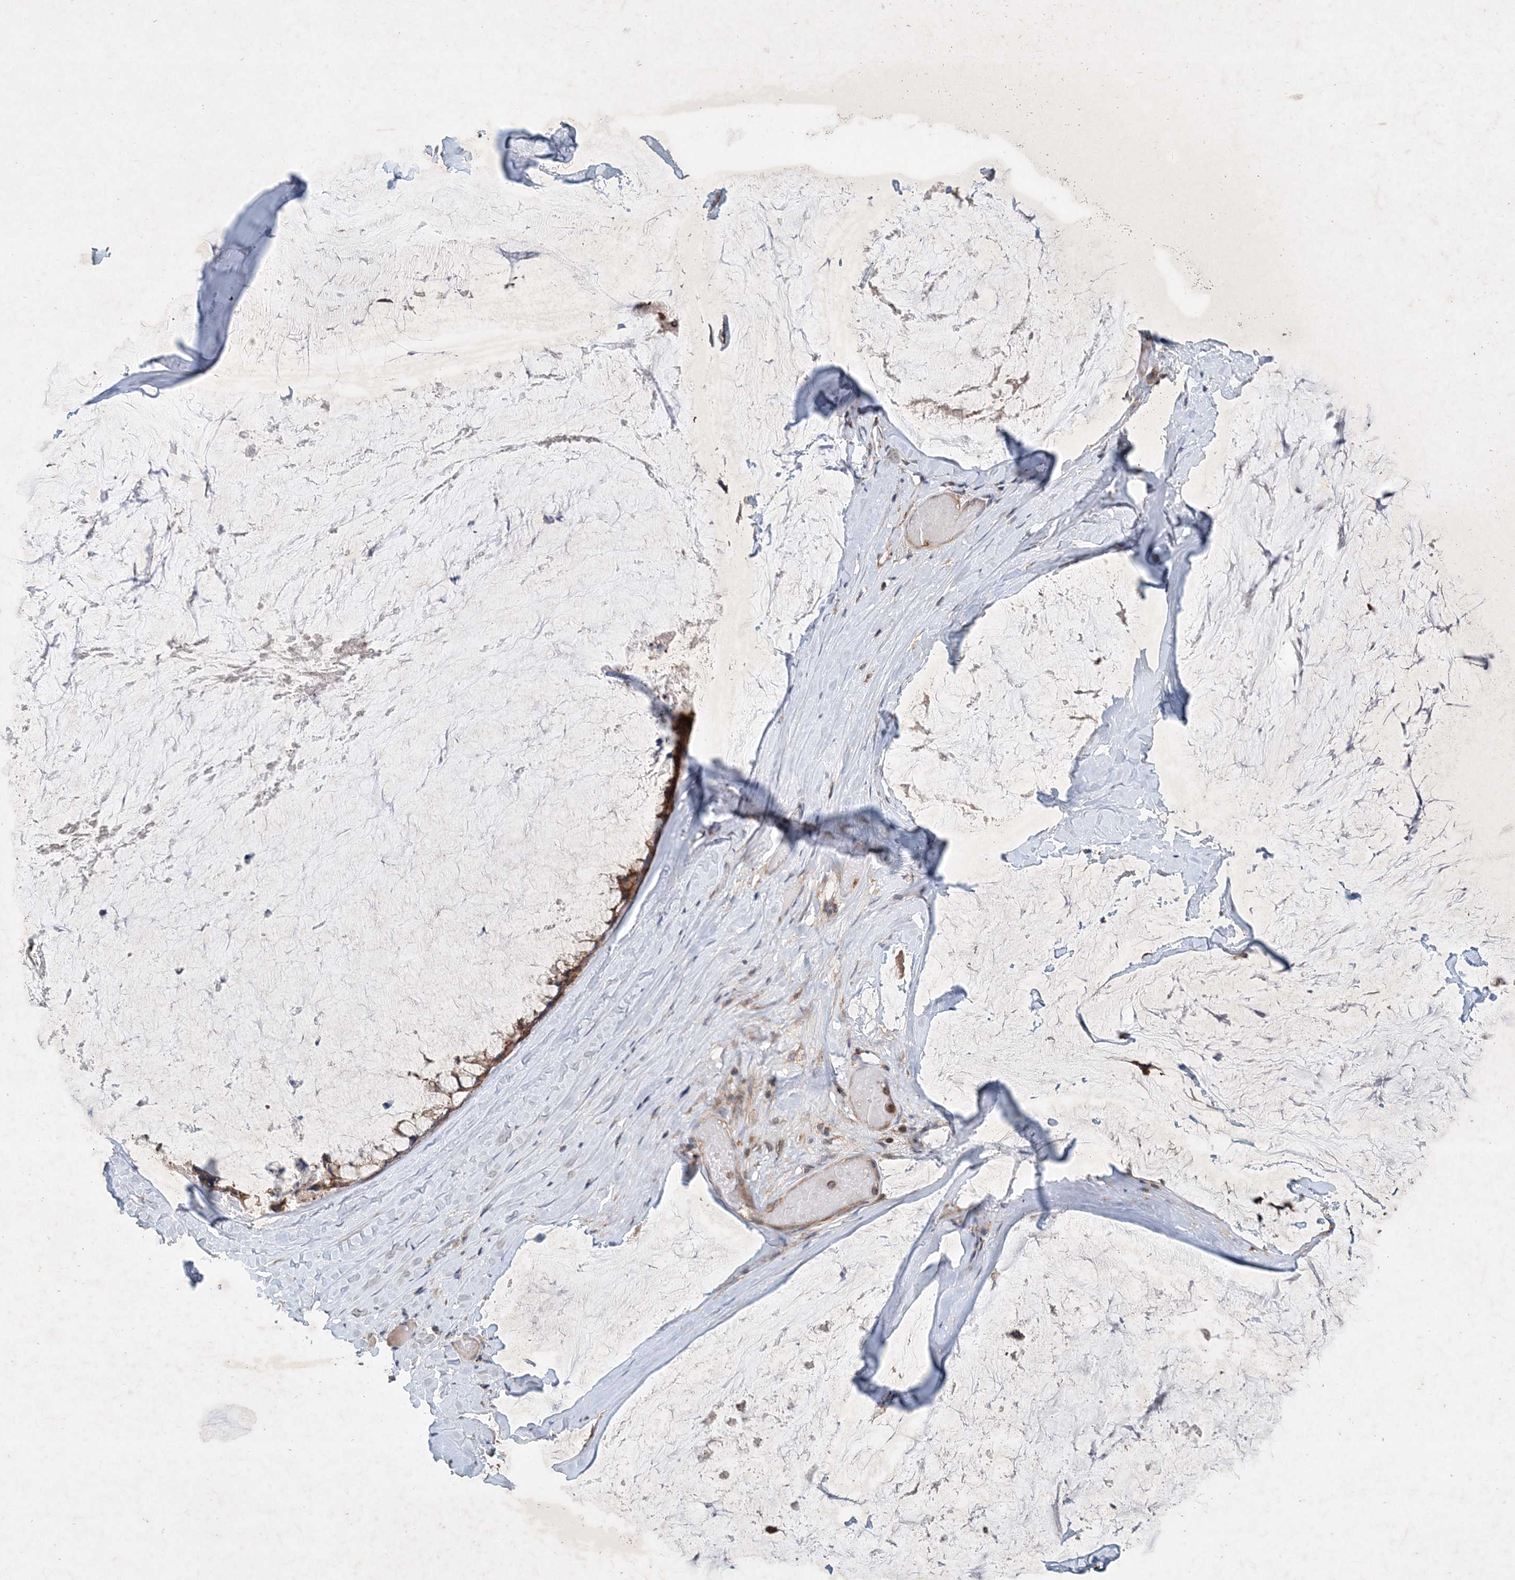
{"staining": {"intensity": "moderate", "quantity": ">75%", "location": "cytoplasmic/membranous"}, "tissue": "ovarian cancer", "cell_type": "Tumor cells", "image_type": "cancer", "snomed": [{"axis": "morphology", "description": "Cystadenocarcinoma, mucinous, NOS"}, {"axis": "topography", "description": "Ovary"}], "caption": "Protein staining demonstrates moderate cytoplasmic/membranous expression in about >75% of tumor cells in ovarian cancer.", "gene": "P2RY10", "patient": {"sex": "female", "age": 39}}